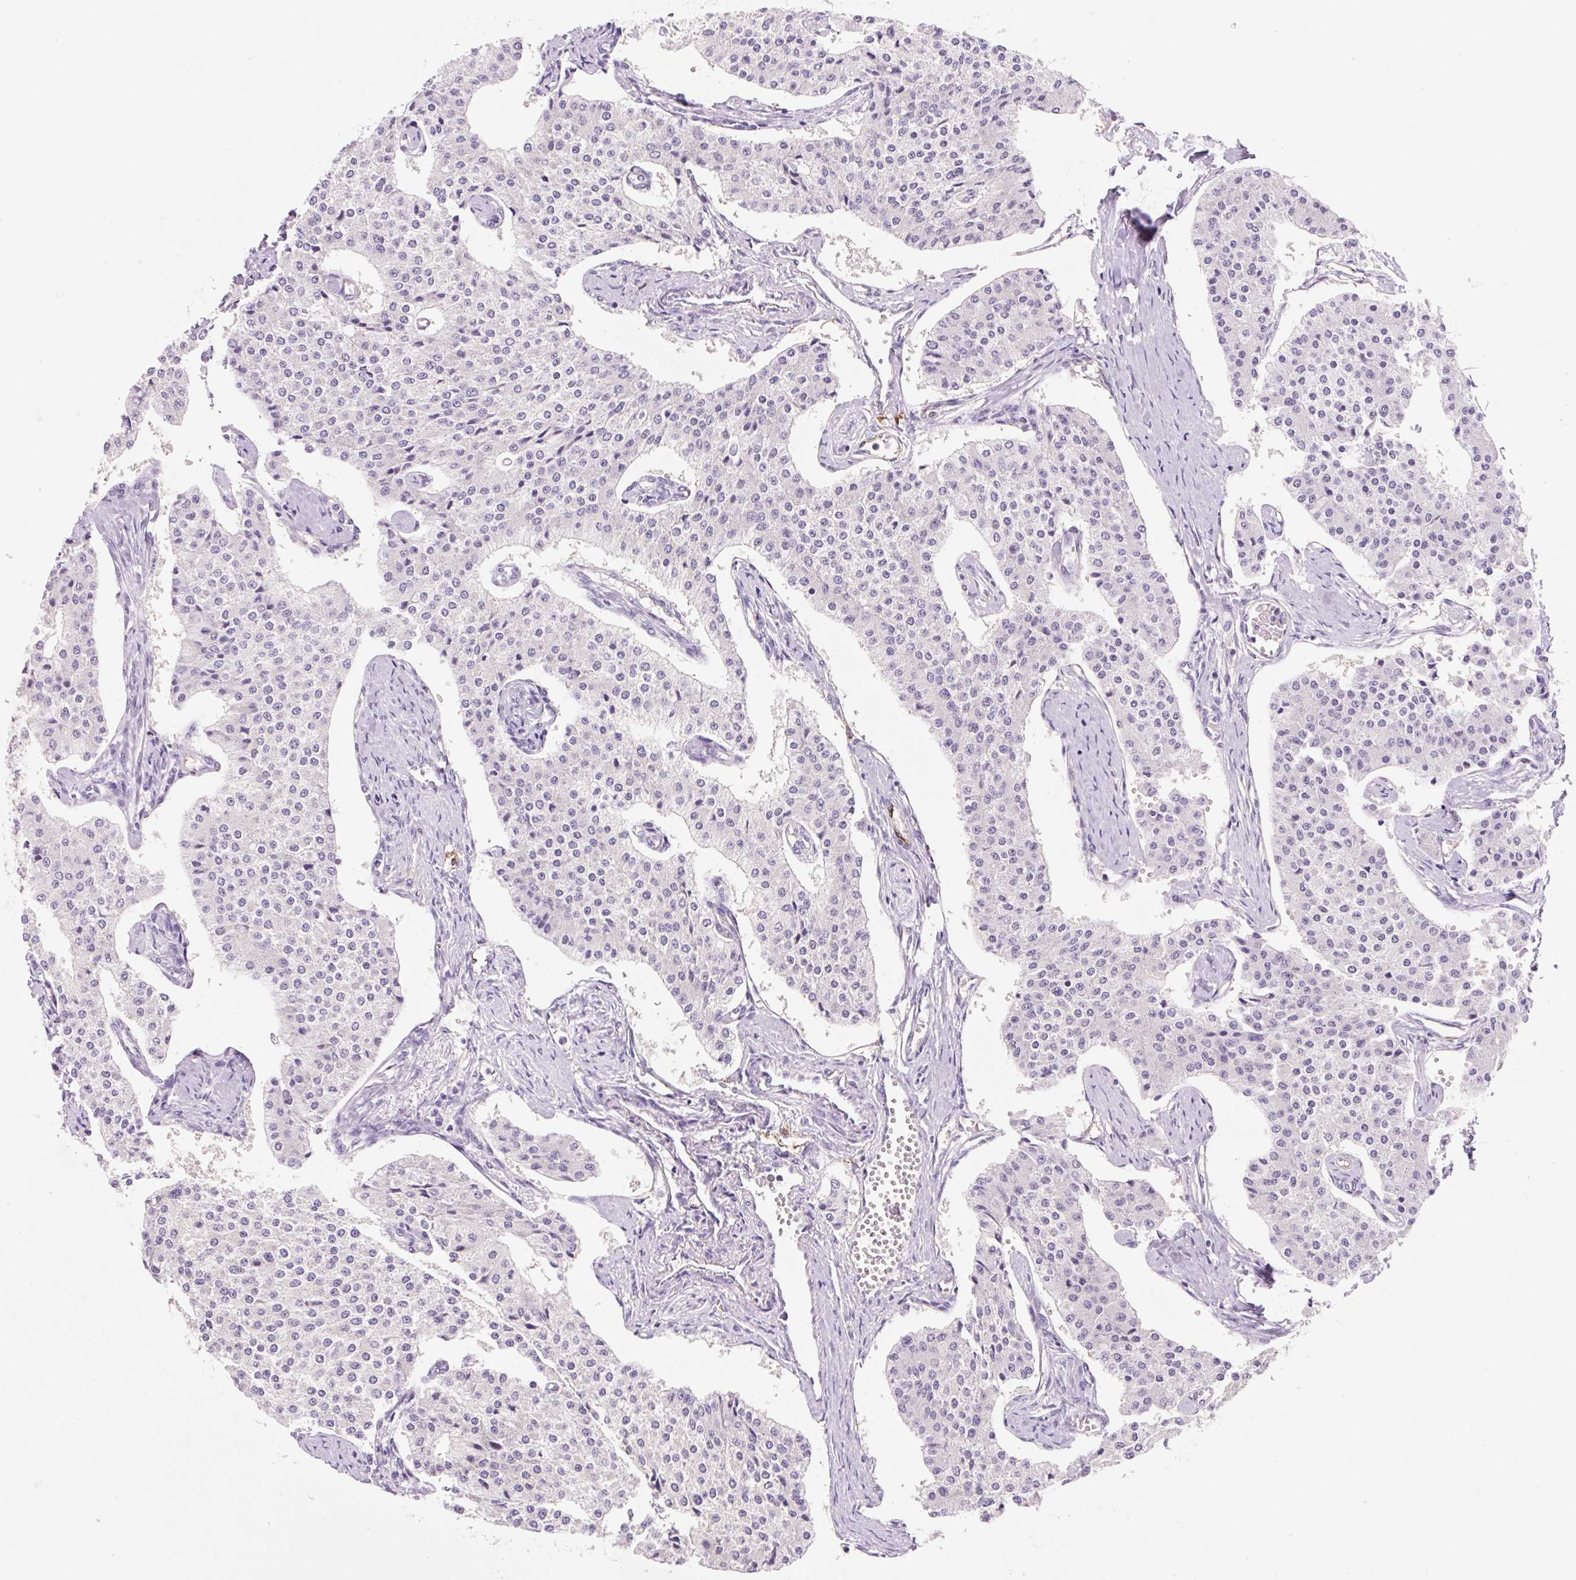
{"staining": {"intensity": "negative", "quantity": "none", "location": "none"}, "tissue": "carcinoid", "cell_type": "Tumor cells", "image_type": "cancer", "snomed": [{"axis": "morphology", "description": "Carcinoid, malignant, NOS"}, {"axis": "topography", "description": "Colon"}], "caption": "IHC histopathology image of neoplastic tissue: carcinoid (malignant) stained with DAB (3,3'-diaminobenzidine) shows no significant protein staining in tumor cells.", "gene": "FABP5", "patient": {"sex": "female", "age": 52}}